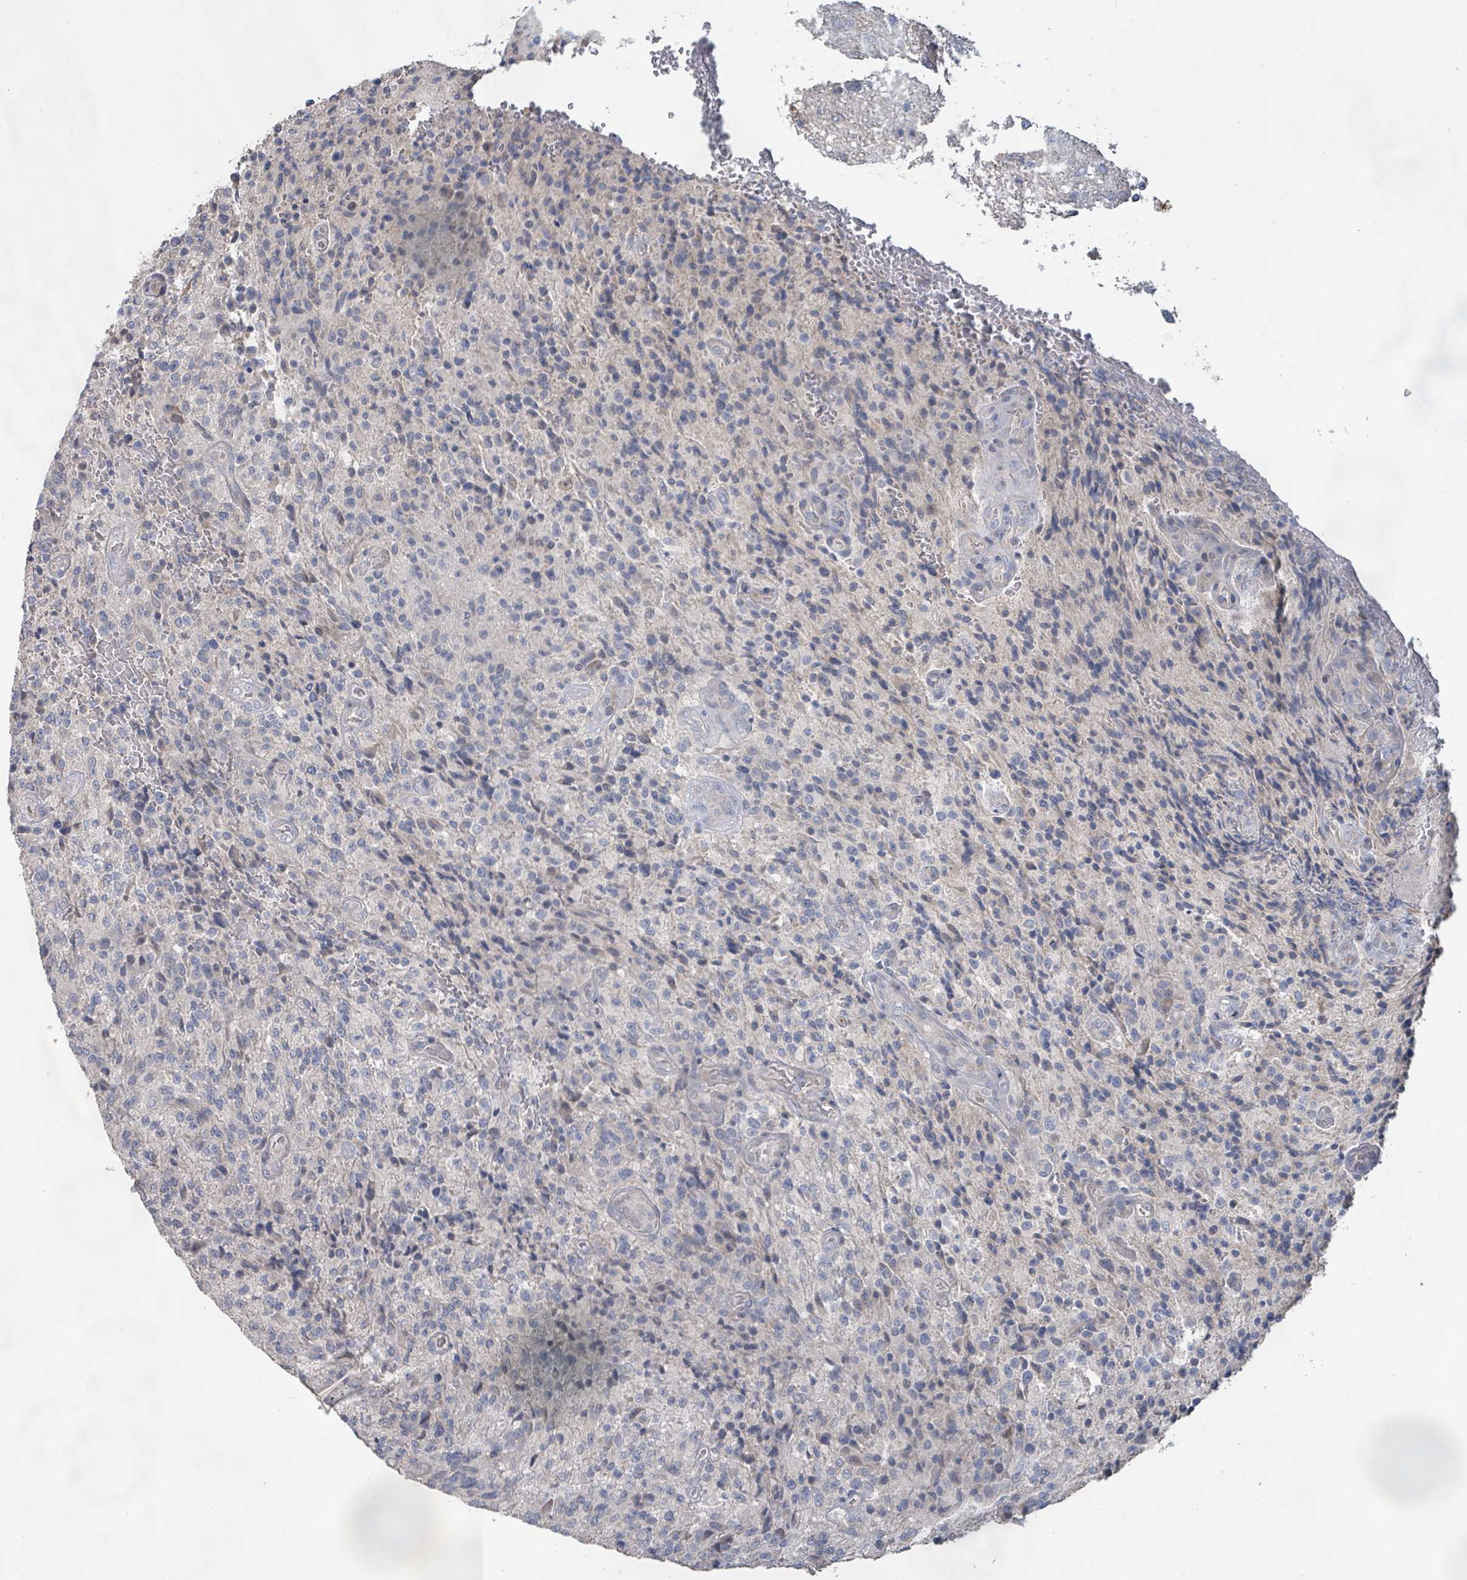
{"staining": {"intensity": "negative", "quantity": "none", "location": "none"}, "tissue": "glioma", "cell_type": "Tumor cells", "image_type": "cancer", "snomed": [{"axis": "morphology", "description": "Normal tissue, NOS"}, {"axis": "morphology", "description": "Glioma, malignant, High grade"}, {"axis": "topography", "description": "Cerebral cortex"}], "caption": "The histopathology image demonstrates no staining of tumor cells in high-grade glioma (malignant).", "gene": "KCNS2", "patient": {"sex": "male", "age": 56}}